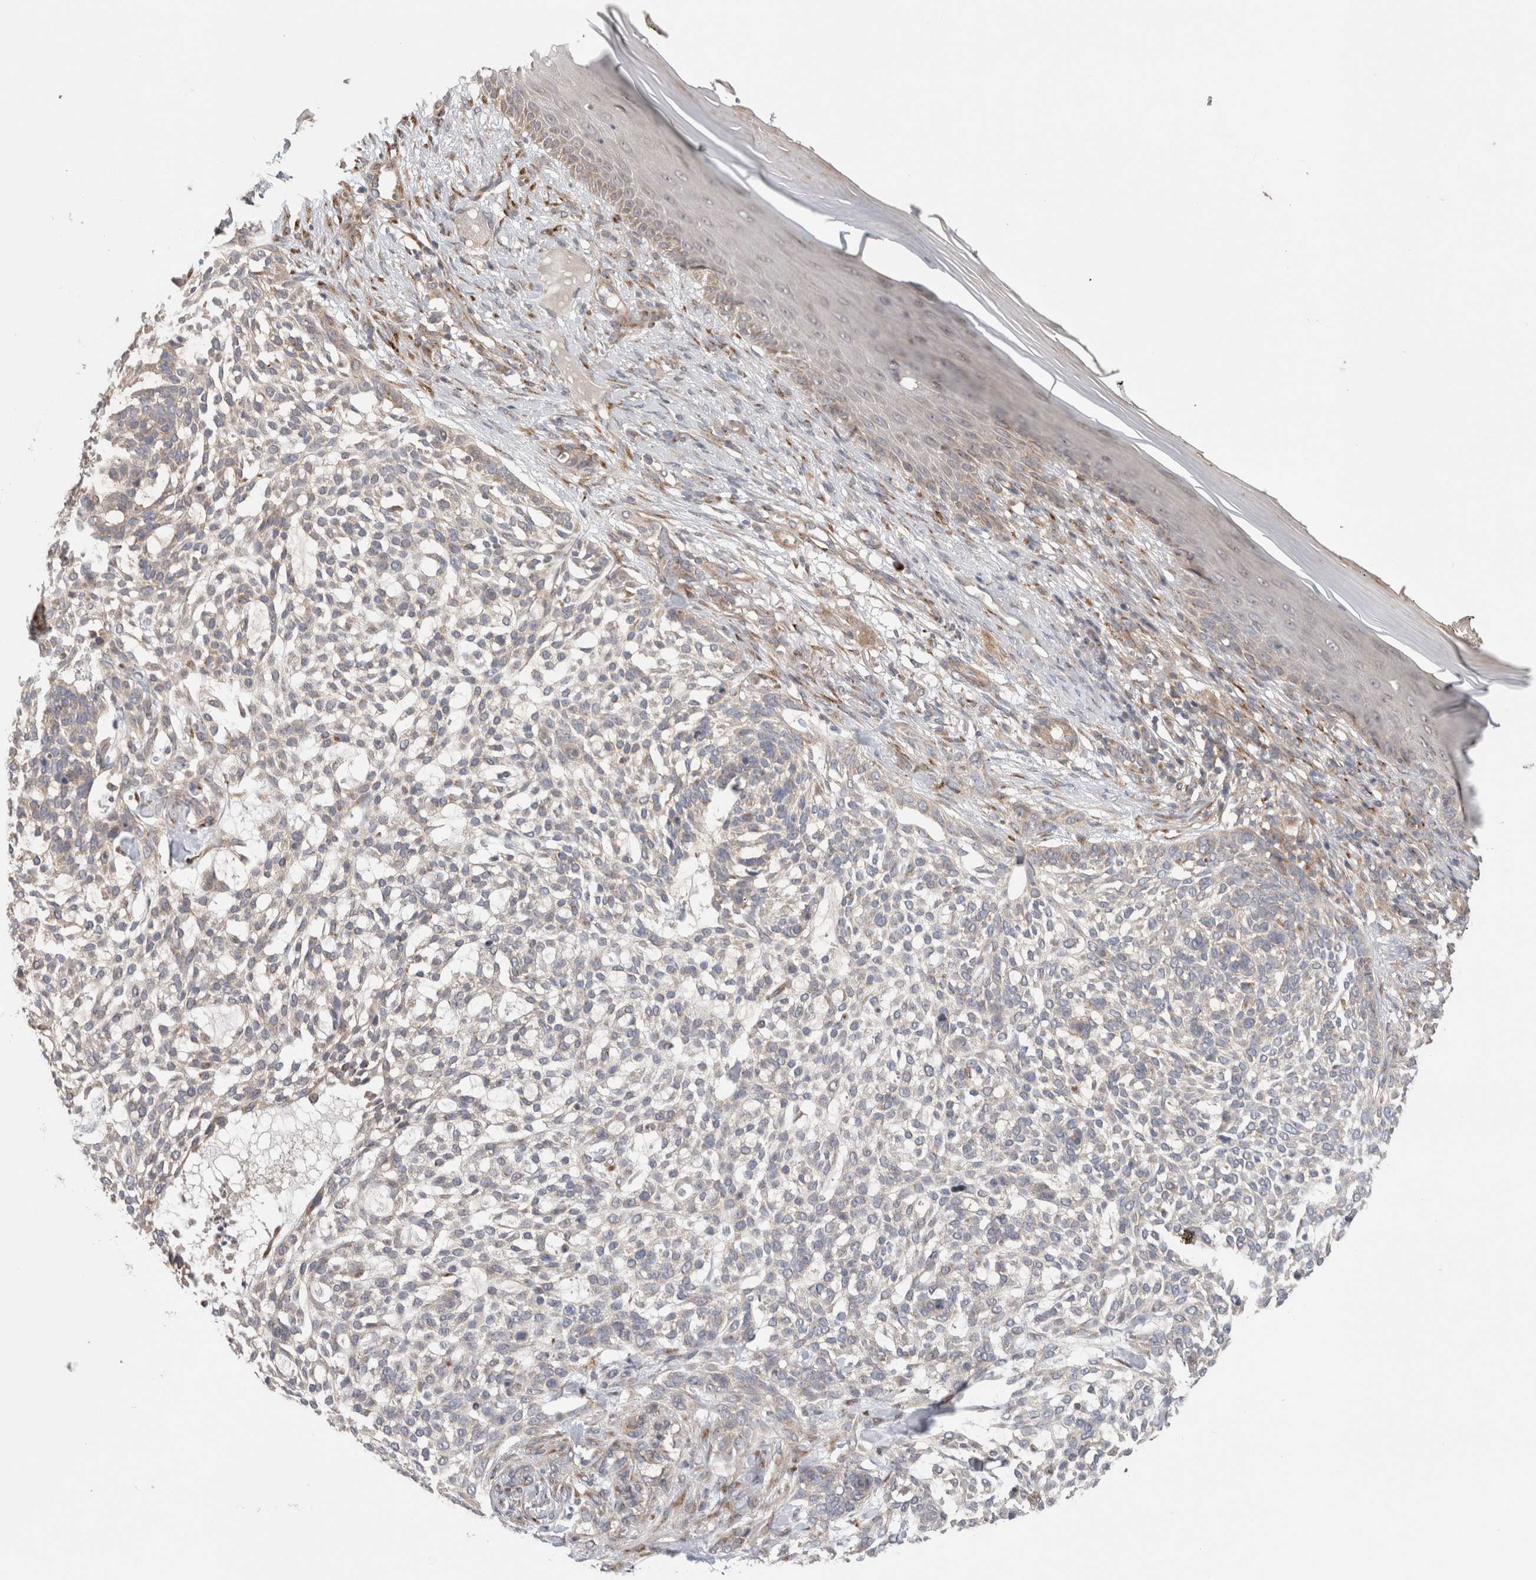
{"staining": {"intensity": "weak", "quantity": "<25%", "location": "cytoplasmic/membranous"}, "tissue": "skin cancer", "cell_type": "Tumor cells", "image_type": "cancer", "snomed": [{"axis": "morphology", "description": "Basal cell carcinoma"}, {"axis": "topography", "description": "Skin"}], "caption": "Immunohistochemistry image of skin basal cell carcinoma stained for a protein (brown), which demonstrates no positivity in tumor cells.", "gene": "TRIM5", "patient": {"sex": "female", "age": 64}}